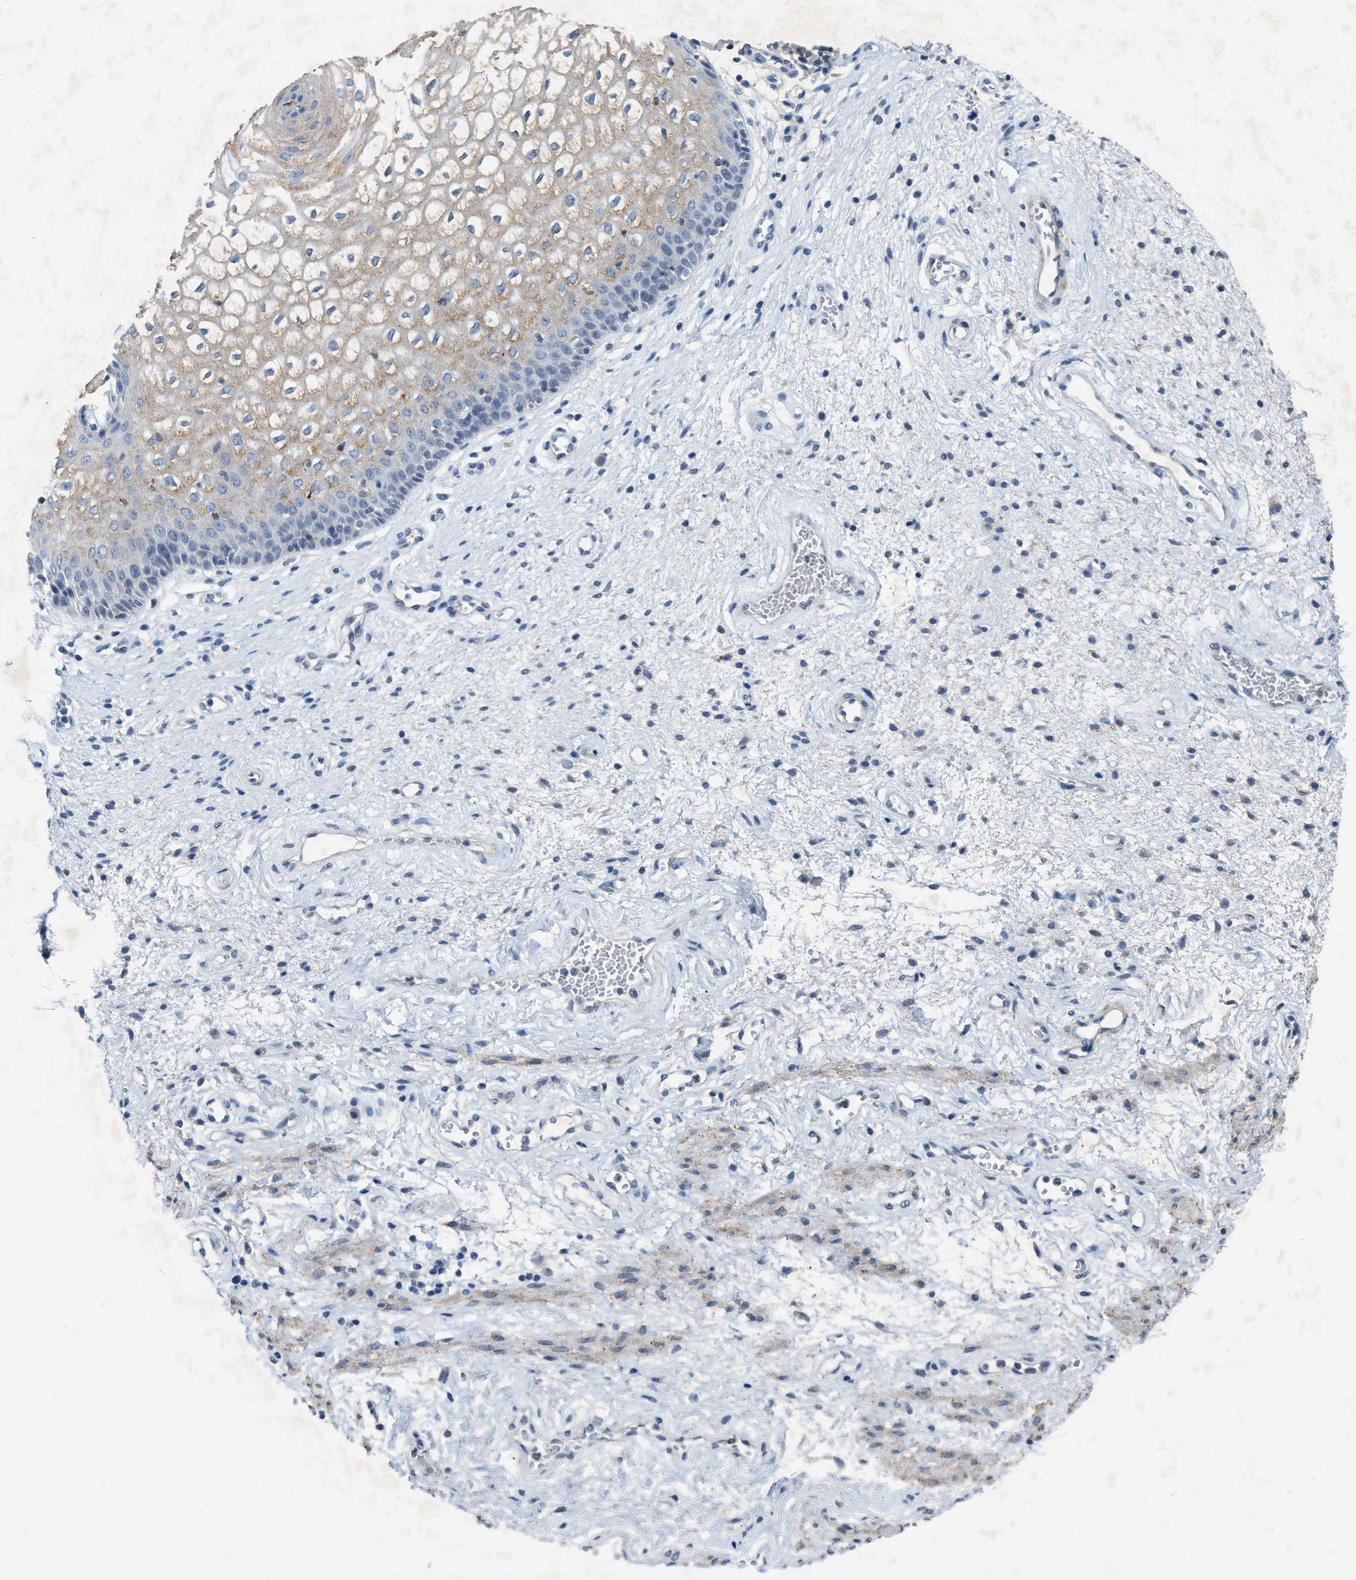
{"staining": {"intensity": "weak", "quantity": "25%-75%", "location": "cytoplasmic/membranous"}, "tissue": "vagina", "cell_type": "Squamous epithelial cells", "image_type": "normal", "snomed": [{"axis": "morphology", "description": "Normal tissue, NOS"}, {"axis": "topography", "description": "Vagina"}], "caption": "Vagina stained with DAB immunohistochemistry demonstrates low levels of weak cytoplasmic/membranous staining in about 25%-75% of squamous epithelial cells. (Brightfield microscopy of DAB IHC at high magnification).", "gene": "SLC5A5", "patient": {"sex": "female", "age": 34}}